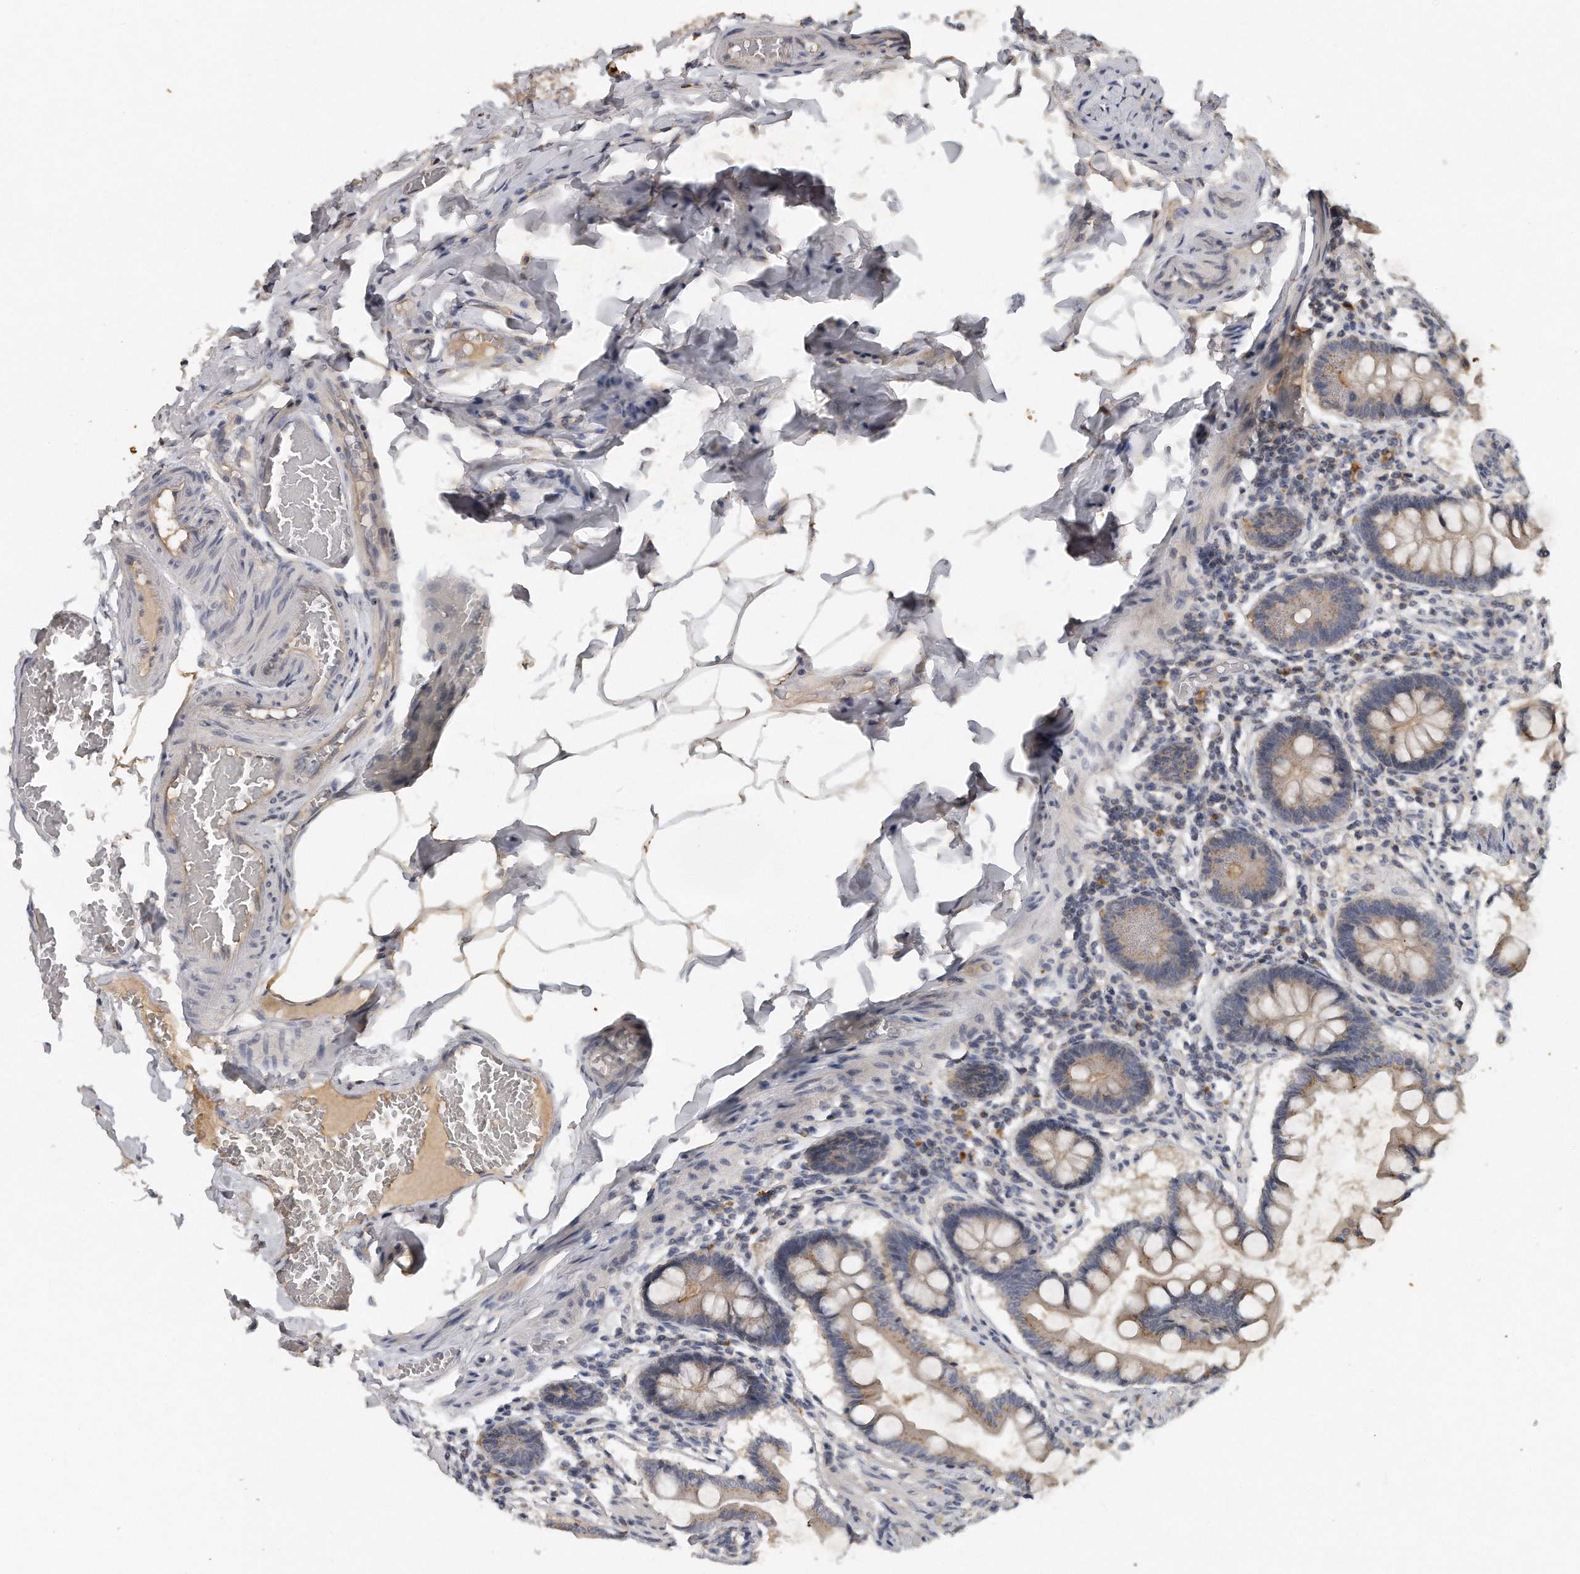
{"staining": {"intensity": "moderate", "quantity": "25%-75%", "location": "cytoplasmic/membranous"}, "tissue": "small intestine", "cell_type": "Glandular cells", "image_type": "normal", "snomed": [{"axis": "morphology", "description": "Normal tissue, NOS"}, {"axis": "topography", "description": "Small intestine"}], "caption": "Immunohistochemistry (IHC) (DAB) staining of unremarkable human small intestine demonstrates moderate cytoplasmic/membranous protein expression in about 25%-75% of glandular cells.", "gene": "TRAPPC14", "patient": {"sex": "male", "age": 41}}